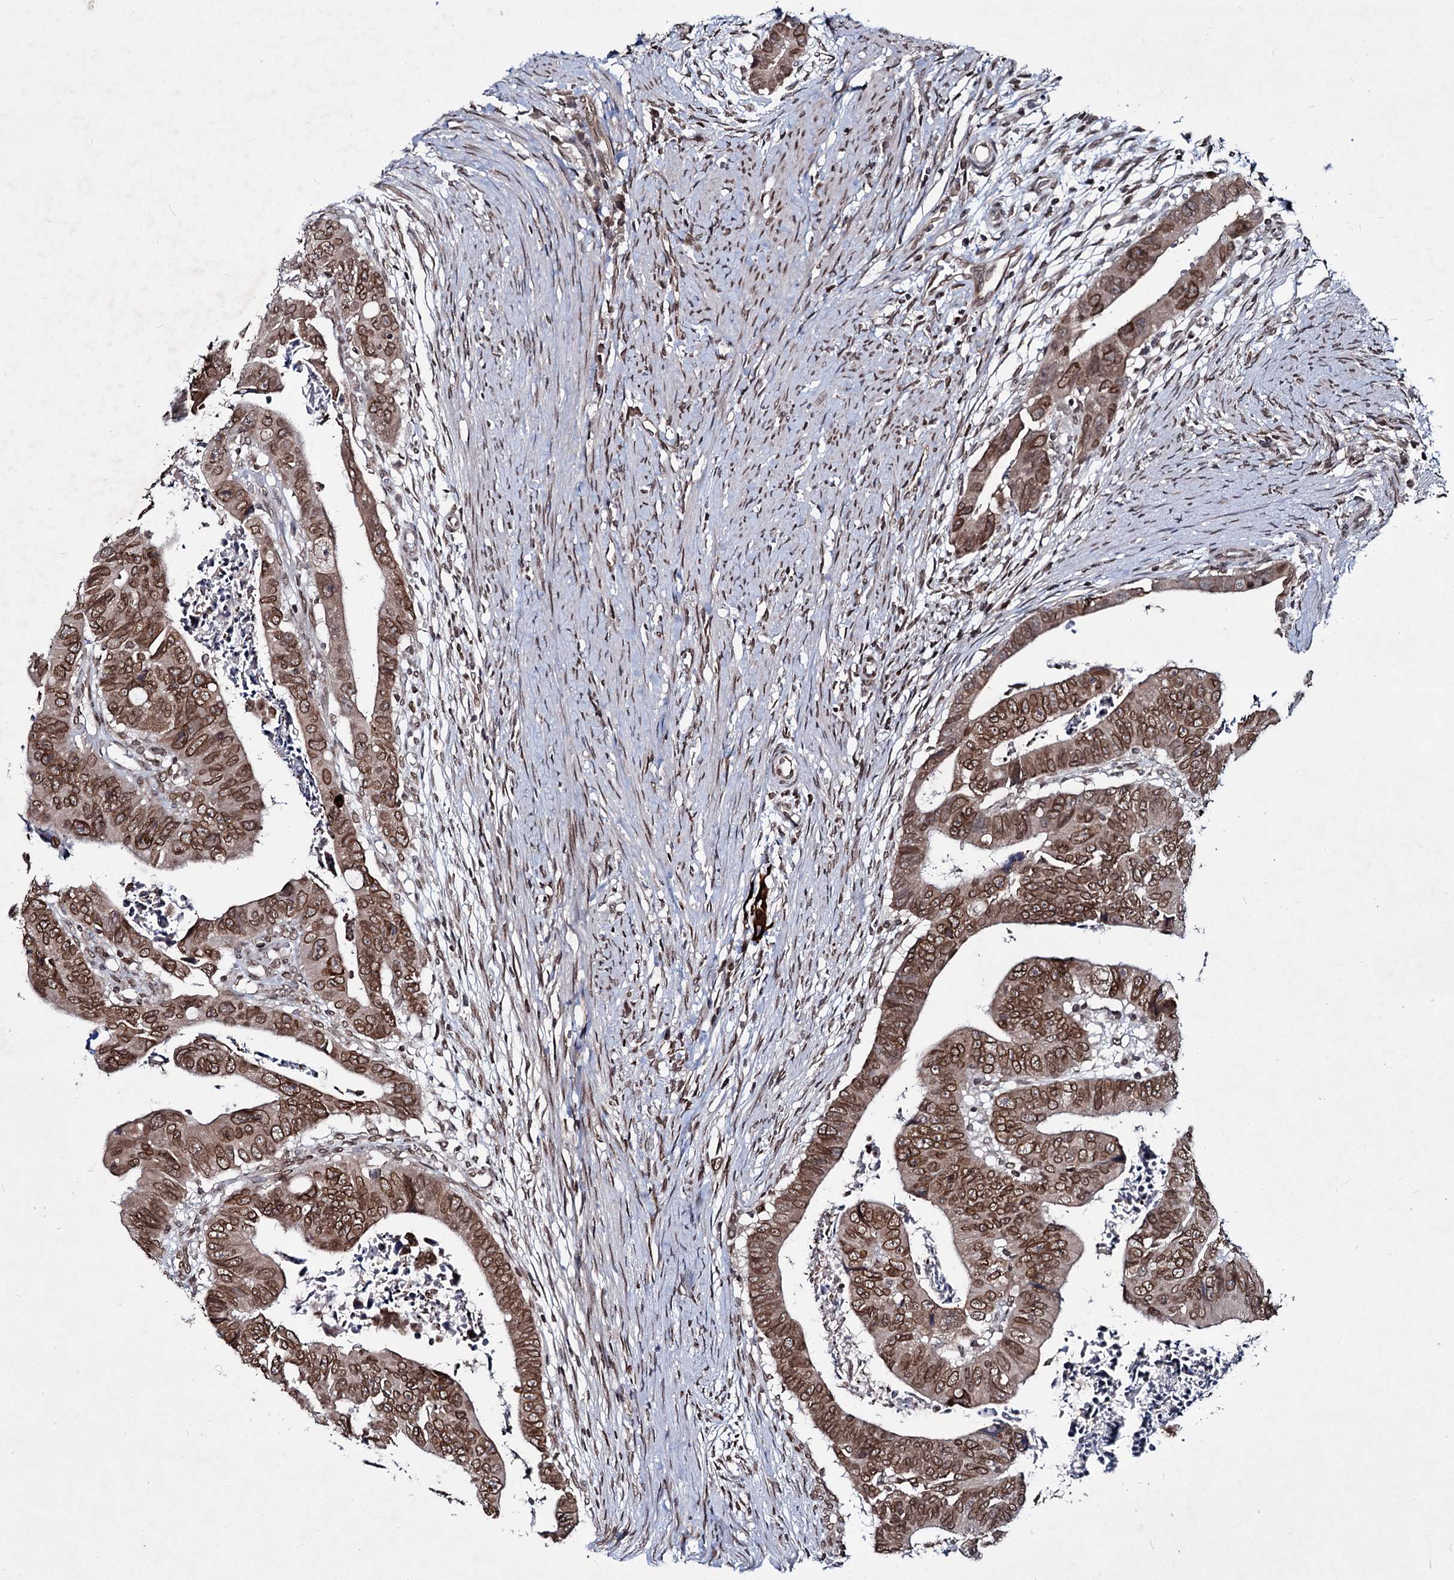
{"staining": {"intensity": "moderate", "quantity": ">75%", "location": "cytoplasmic/membranous,nuclear"}, "tissue": "colorectal cancer", "cell_type": "Tumor cells", "image_type": "cancer", "snomed": [{"axis": "morphology", "description": "Adenocarcinoma, NOS"}, {"axis": "topography", "description": "Rectum"}], "caption": "Adenocarcinoma (colorectal) stained with a protein marker demonstrates moderate staining in tumor cells.", "gene": "RNF6", "patient": {"sex": "female", "age": 65}}